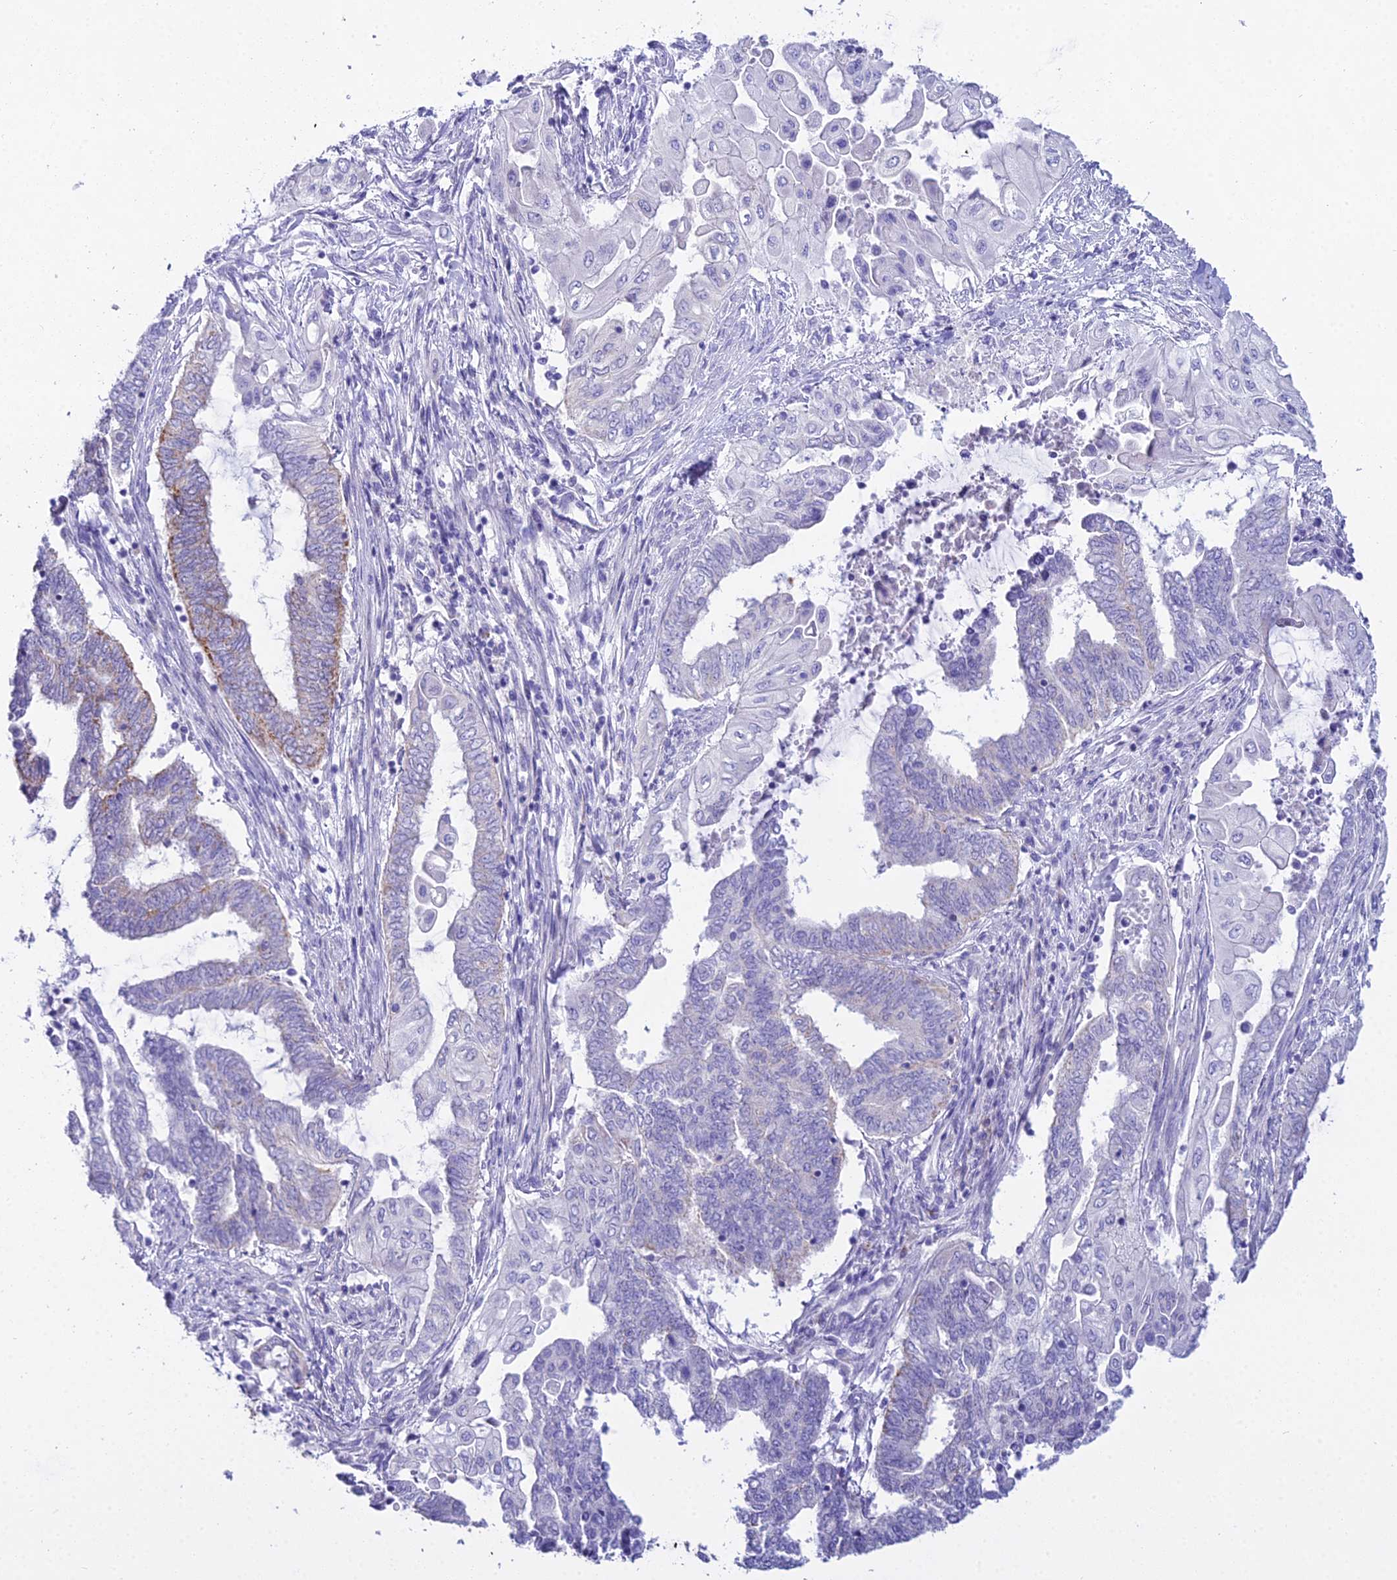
{"staining": {"intensity": "weak", "quantity": "<25%", "location": "cytoplasmic/membranous"}, "tissue": "endometrial cancer", "cell_type": "Tumor cells", "image_type": "cancer", "snomed": [{"axis": "morphology", "description": "Adenocarcinoma, NOS"}, {"axis": "topography", "description": "Uterus"}, {"axis": "topography", "description": "Endometrium"}], "caption": "An immunohistochemistry (IHC) micrograph of adenocarcinoma (endometrial) is shown. There is no staining in tumor cells of adenocarcinoma (endometrial). (DAB immunohistochemistry (IHC) with hematoxylin counter stain).", "gene": "CGB2", "patient": {"sex": "female", "age": 70}}